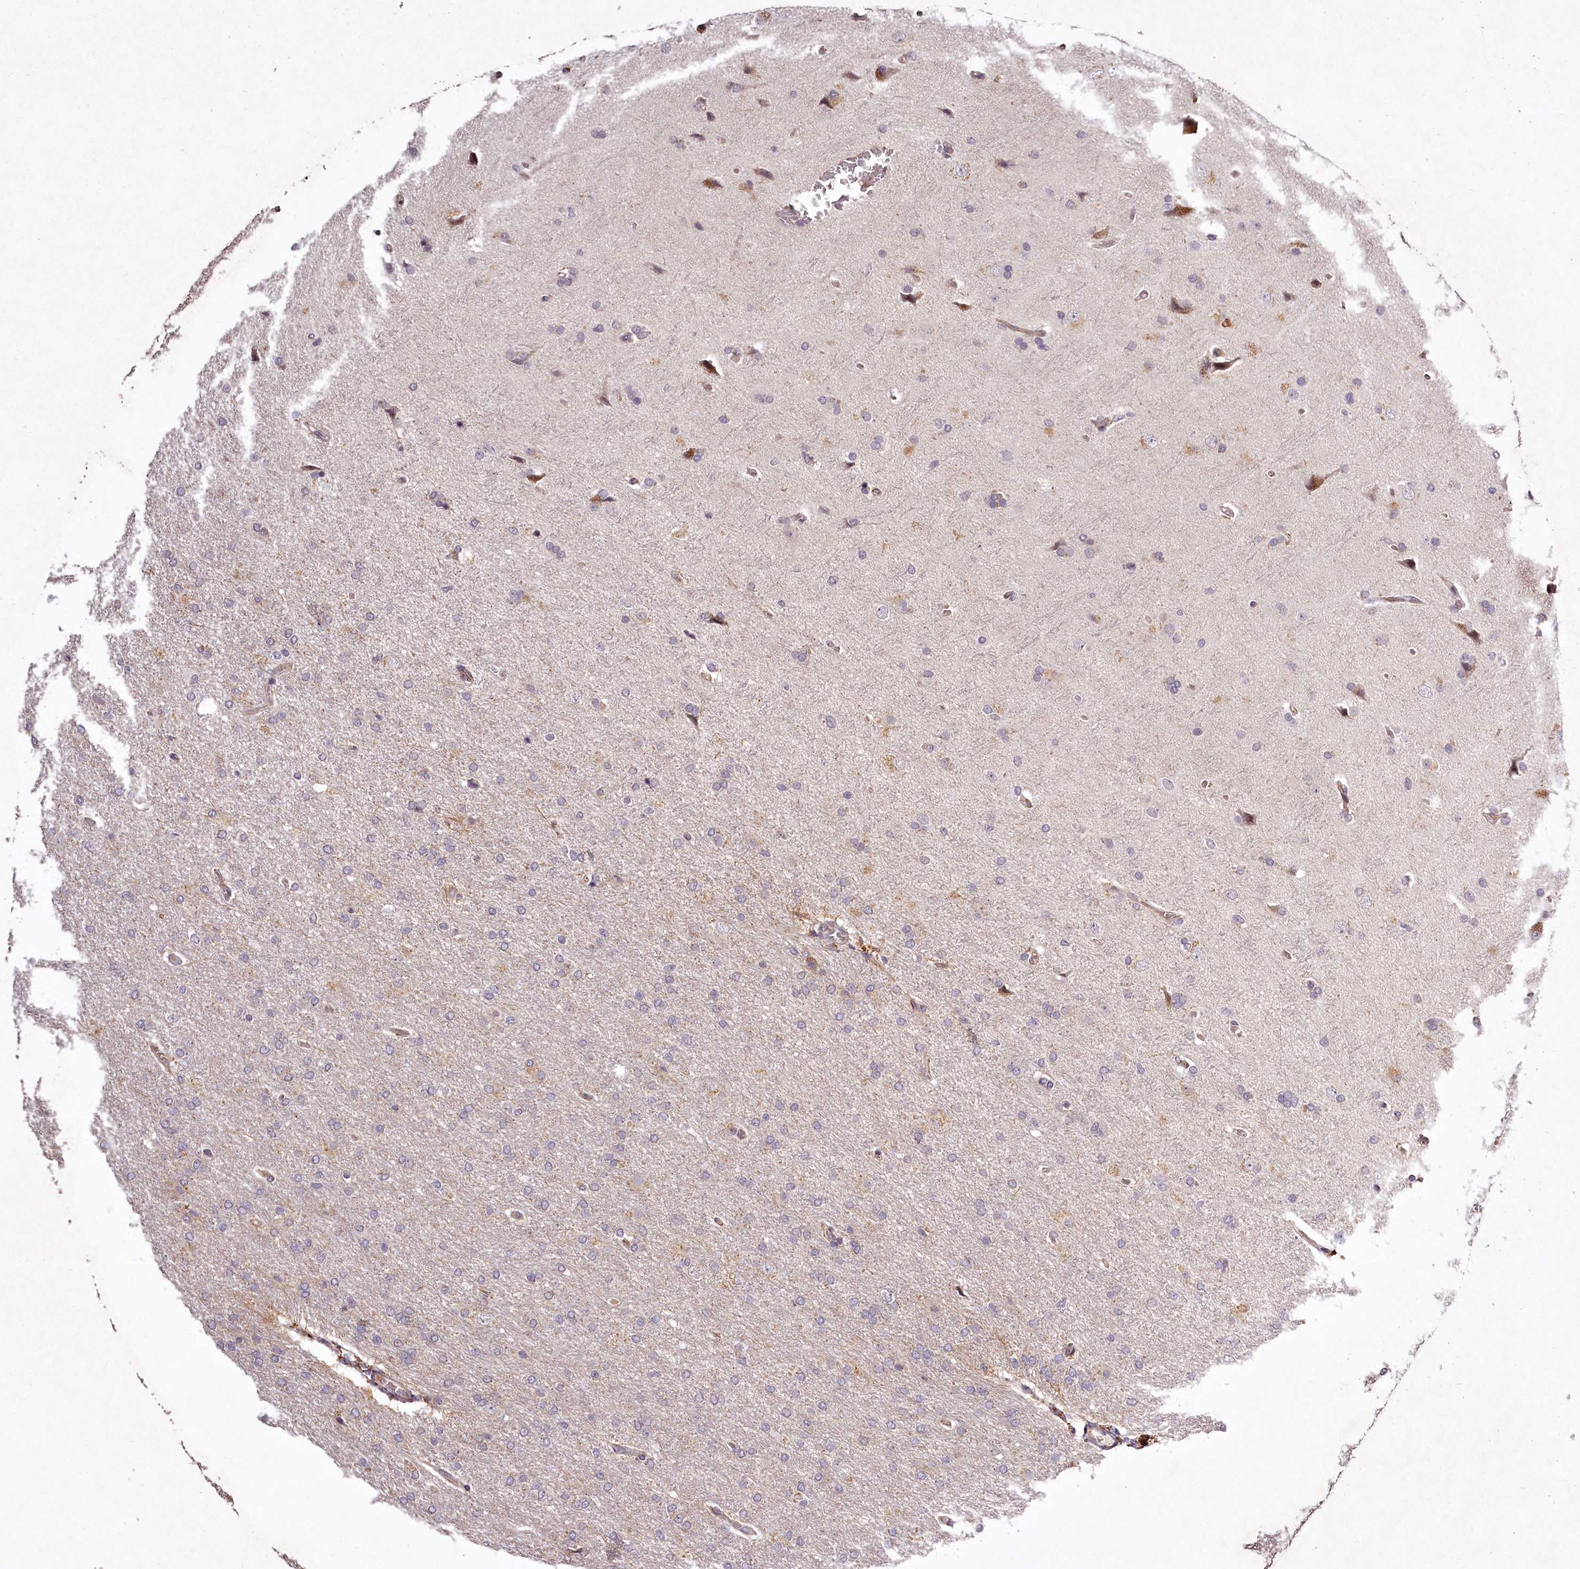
{"staining": {"intensity": "negative", "quantity": "none", "location": "none"}, "tissue": "glioma", "cell_type": "Tumor cells", "image_type": "cancer", "snomed": [{"axis": "morphology", "description": "Glioma, malignant, High grade"}, {"axis": "topography", "description": "Brain"}], "caption": "DAB immunohistochemical staining of glioma reveals no significant positivity in tumor cells. (DAB (3,3'-diaminobenzidine) immunohistochemistry (IHC) with hematoxylin counter stain).", "gene": "RBMXL2", "patient": {"sex": "male", "age": 72}}